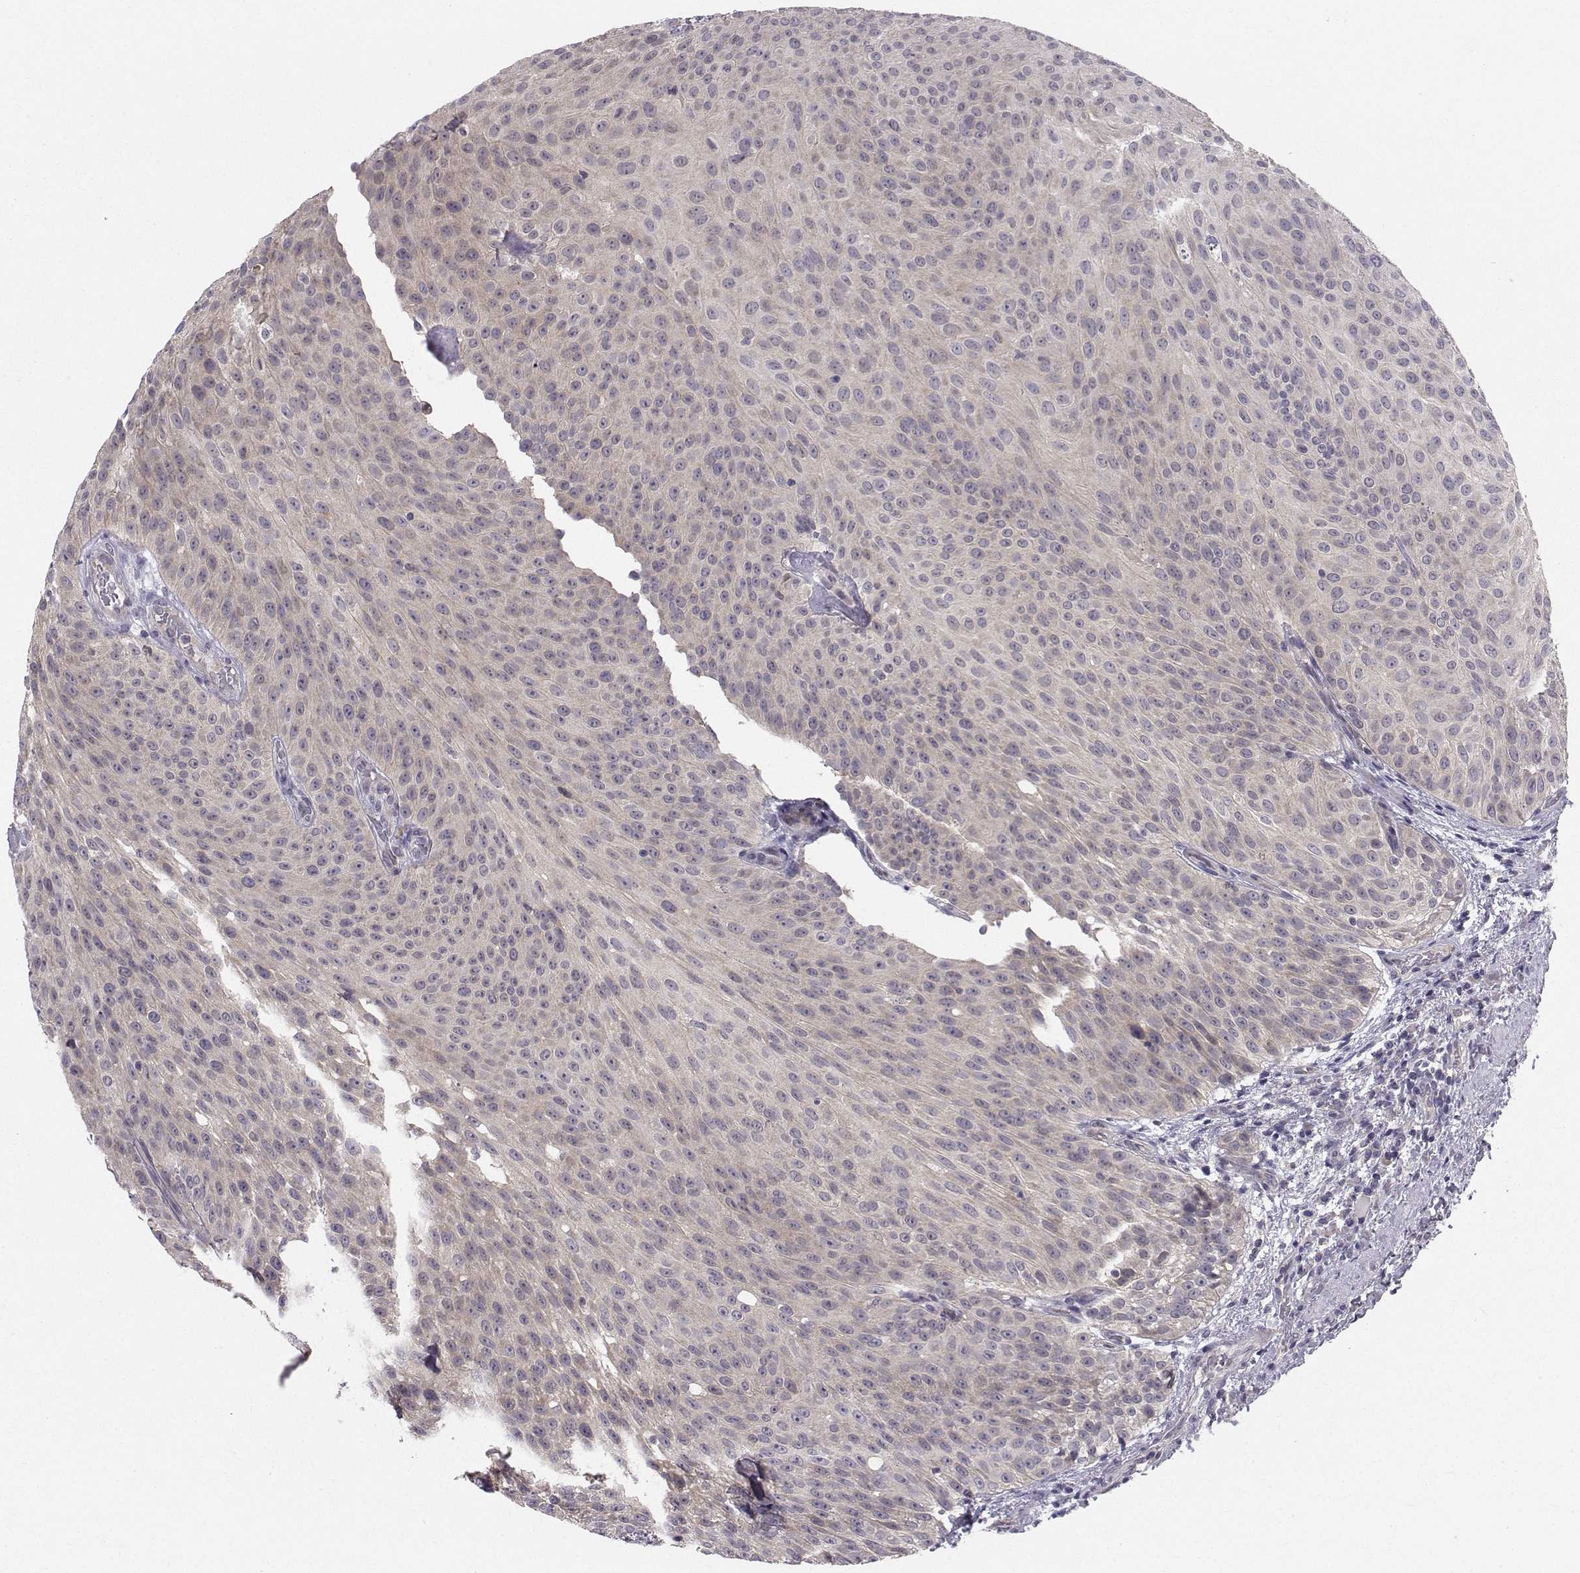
{"staining": {"intensity": "weak", "quantity": "<25%", "location": "cytoplasmic/membranous"}, "tissue": "urothelial cancer", "cell_type": "Tumor cells", "image_type": "cancer", "snomed": [{"axis": "morphology", "description": "Urothelial carcinoma, Low grade"}, {"axis": "topography", "description": "Urinary bladder"}], "caption": "Urothelial cancer was stained to show a protein in brown. There is no significant positivity in tumor cells.", "gene": "PEX5L", "patient": {"sex": "male", "age": 78}}